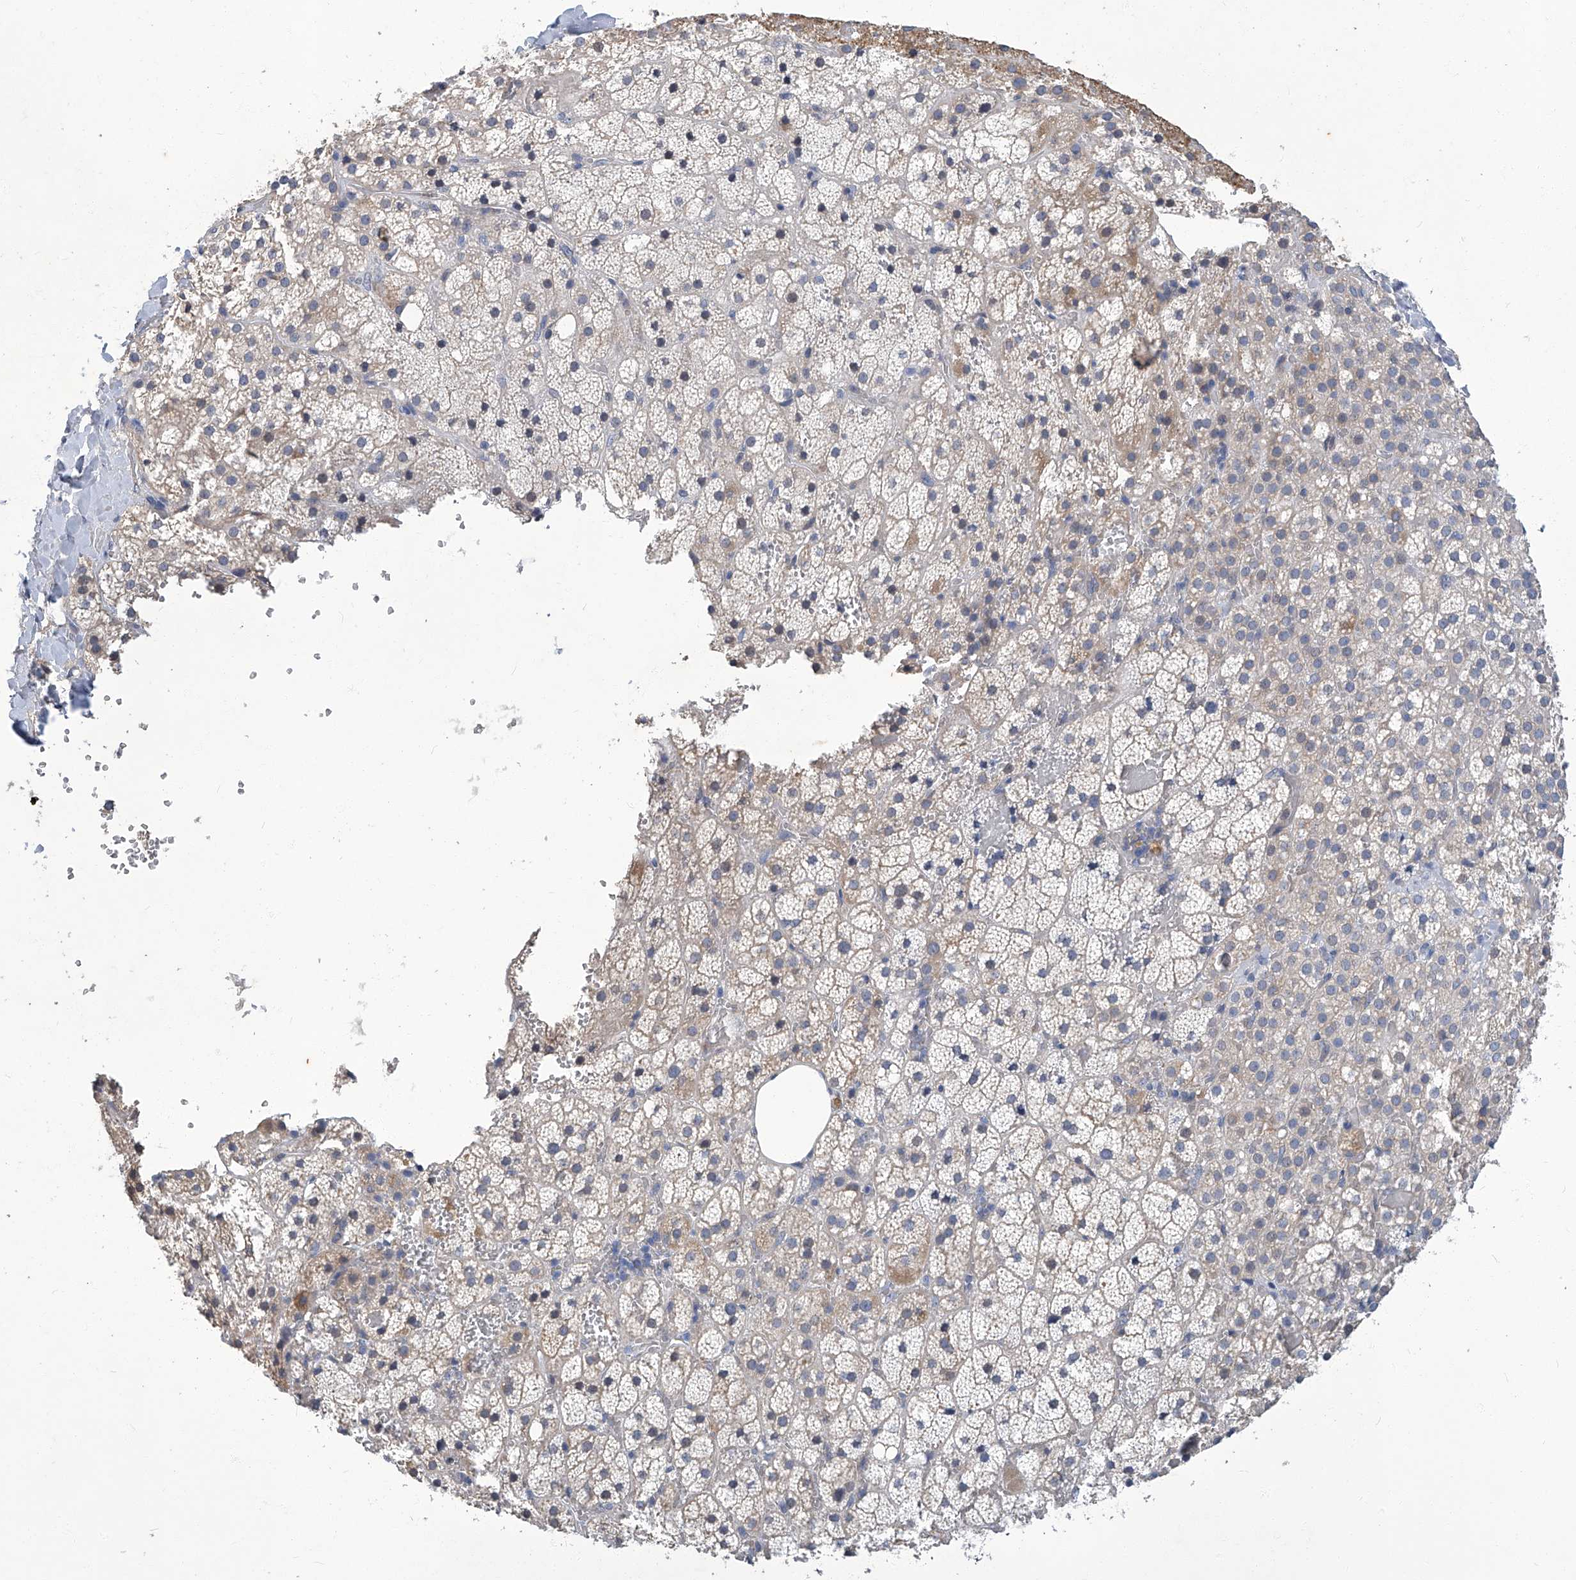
{"staining": {"intensity": "negative", "quantity": "none", "location": "none"}, "tissue": "adrenal gland", "cell_type": "Glandular cells", "image_type": "normal", "snomed": [{"axis": "morphology", "description": "Normal tissue, NOS"}, {"axis": "topography", "description": "Adrenal gland"}], "caption": "Glandular cells show no significant expression in unremarkable adrenal gland.", "gene": "TGFBR1", "patient": {"sex": "female", "age": 59}}